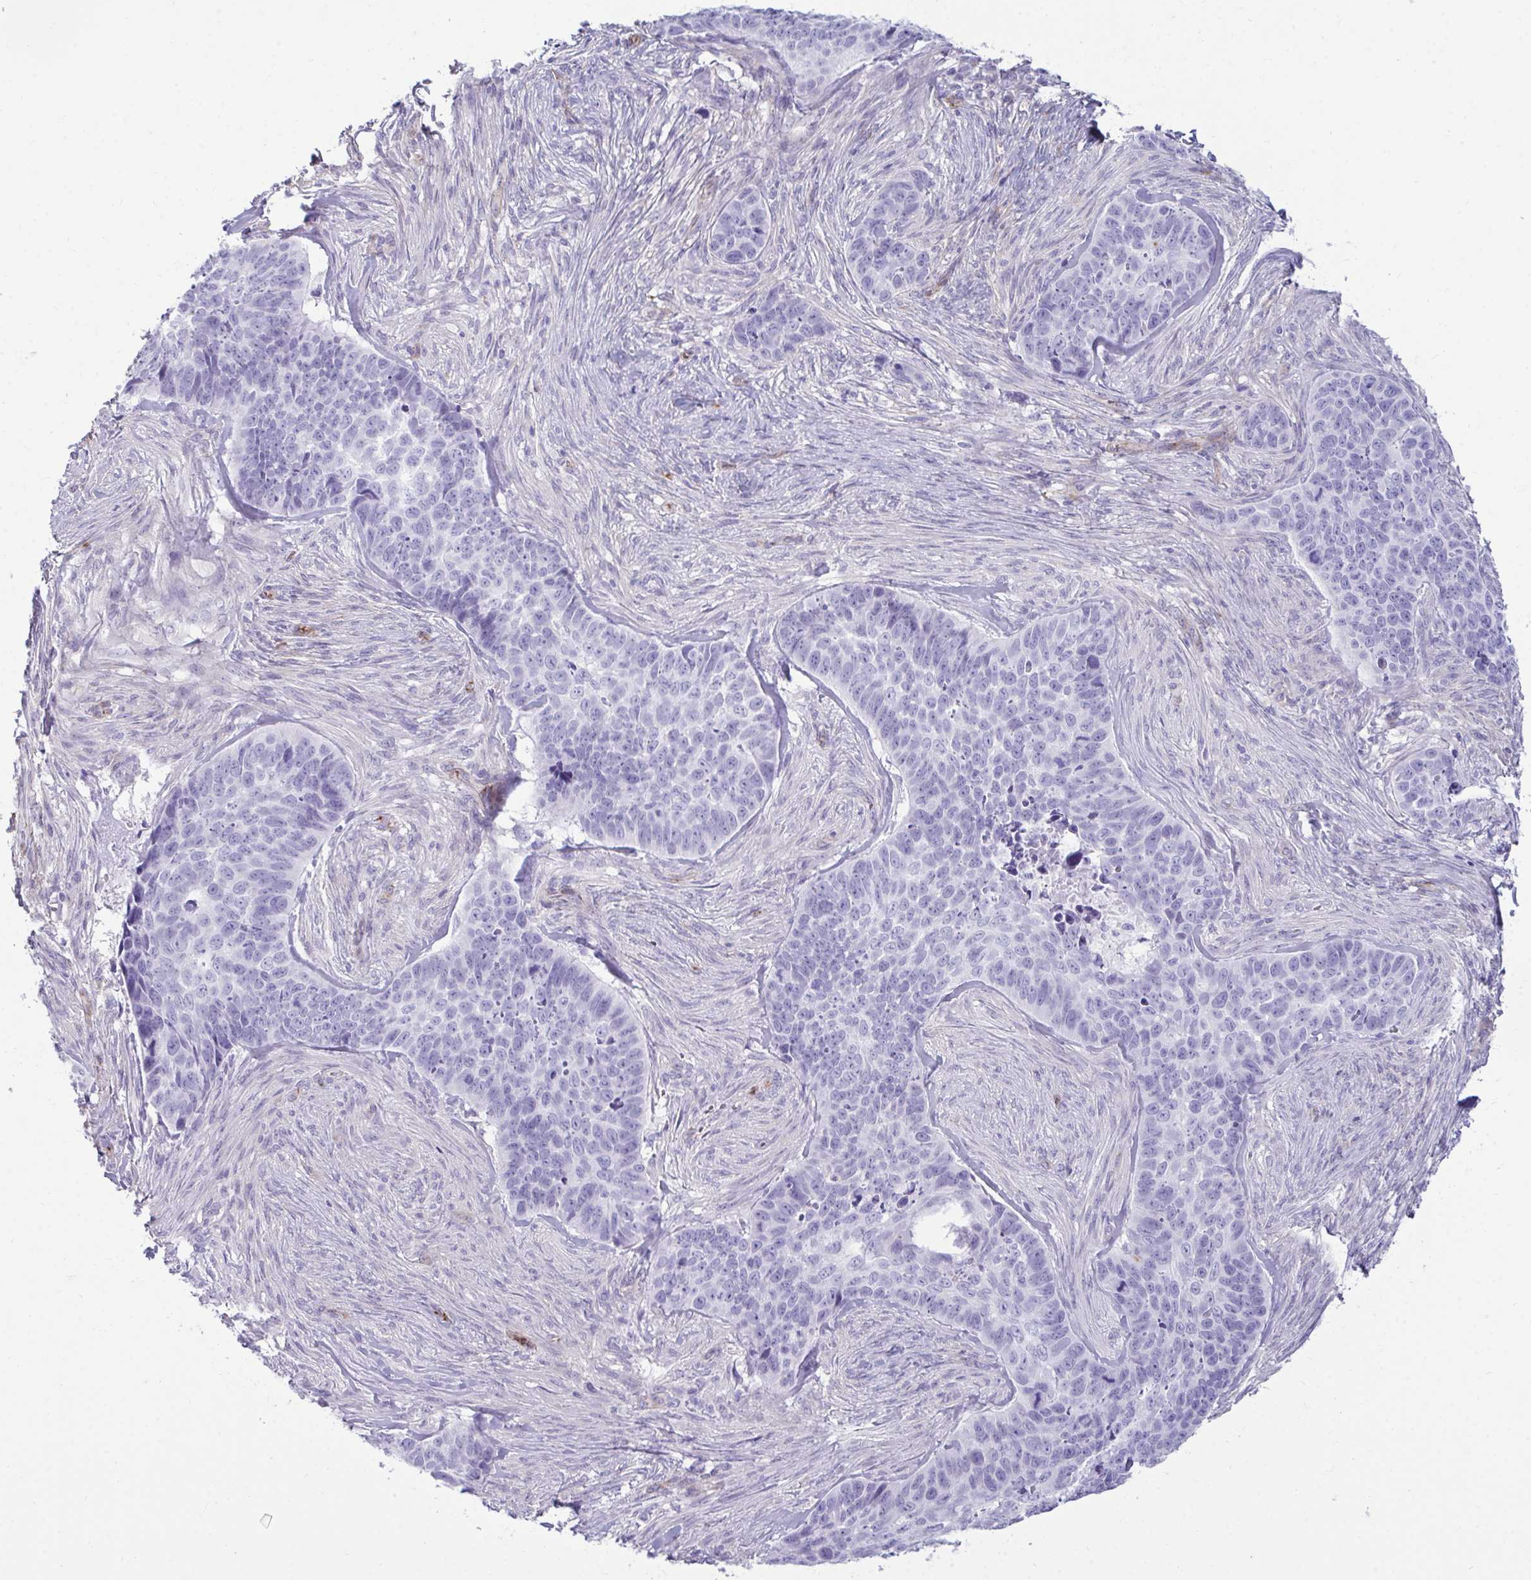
{"staining": {"intensity": "negative", "quantity": "none", "location": "none"}, "tissue": "skin cancer", "cell_type": "Tumor cells", "image_type": "cancer", "snomed": [{"axis": "morphology", "description": "Basal cell carcinoma"}, {"axis": "topography", "description": "Skin"}], "caption": "There is no significant staining in tumor cells of skin cancer (basal cell carcinoma).", "gene": "UBL3", "patient": {"sex": "female", "age": 82}}